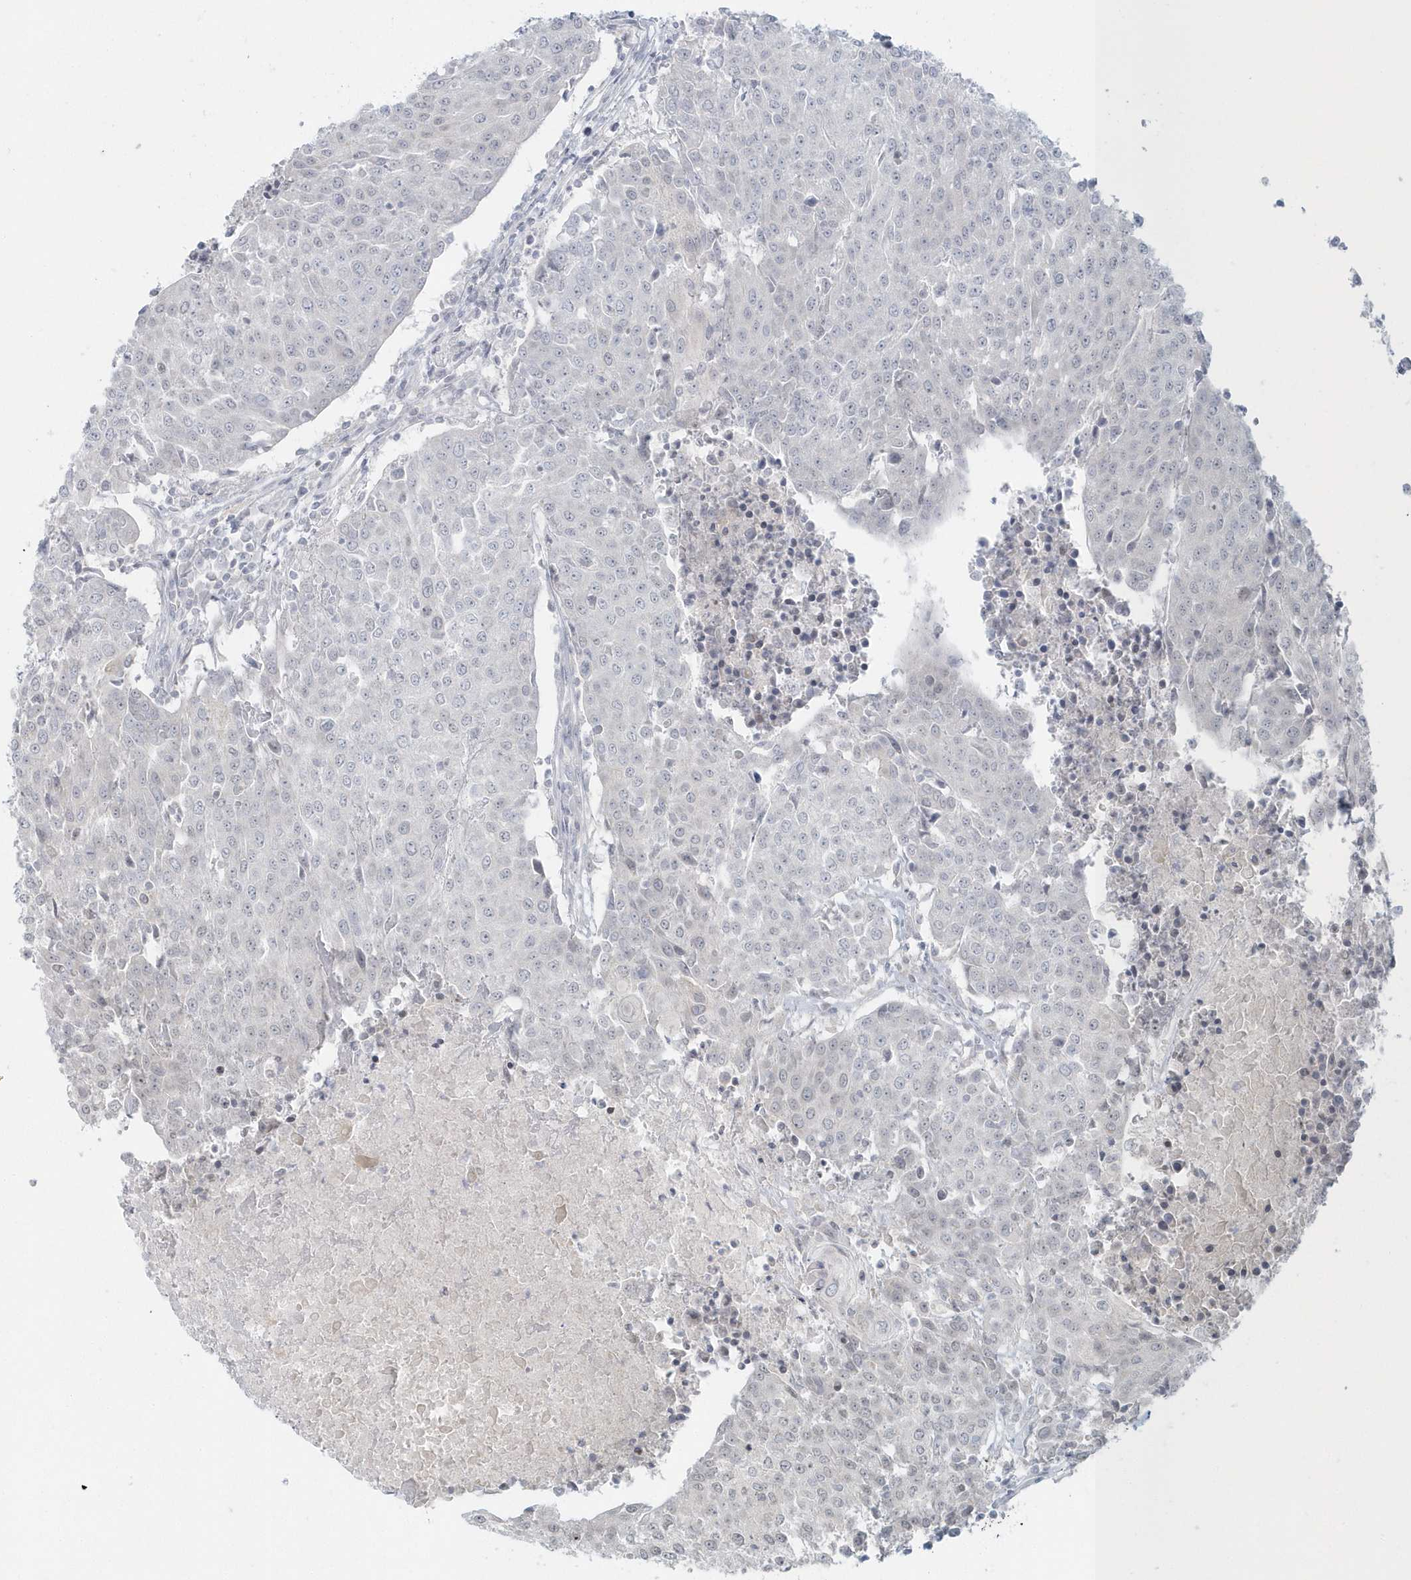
{"staining": {"intensity": "negative", "quantity": "none", "location": "none"}, "tissue": "urothelial cancer", "cell_type": "Tumor cells", "image_type": "cancer", "snomed": [{"axis": "morphology", "description": "Urothelial carcinoma, High grade"}, {"axis": "topography", "description": "Urinary bladder"}], "caption": "The histopathology image exhibits no staining of tumor cells in urothelial carcinoma (high-grade).", "gene": "BLTP3A", "patient": {"sex": "female", "age": 85}}